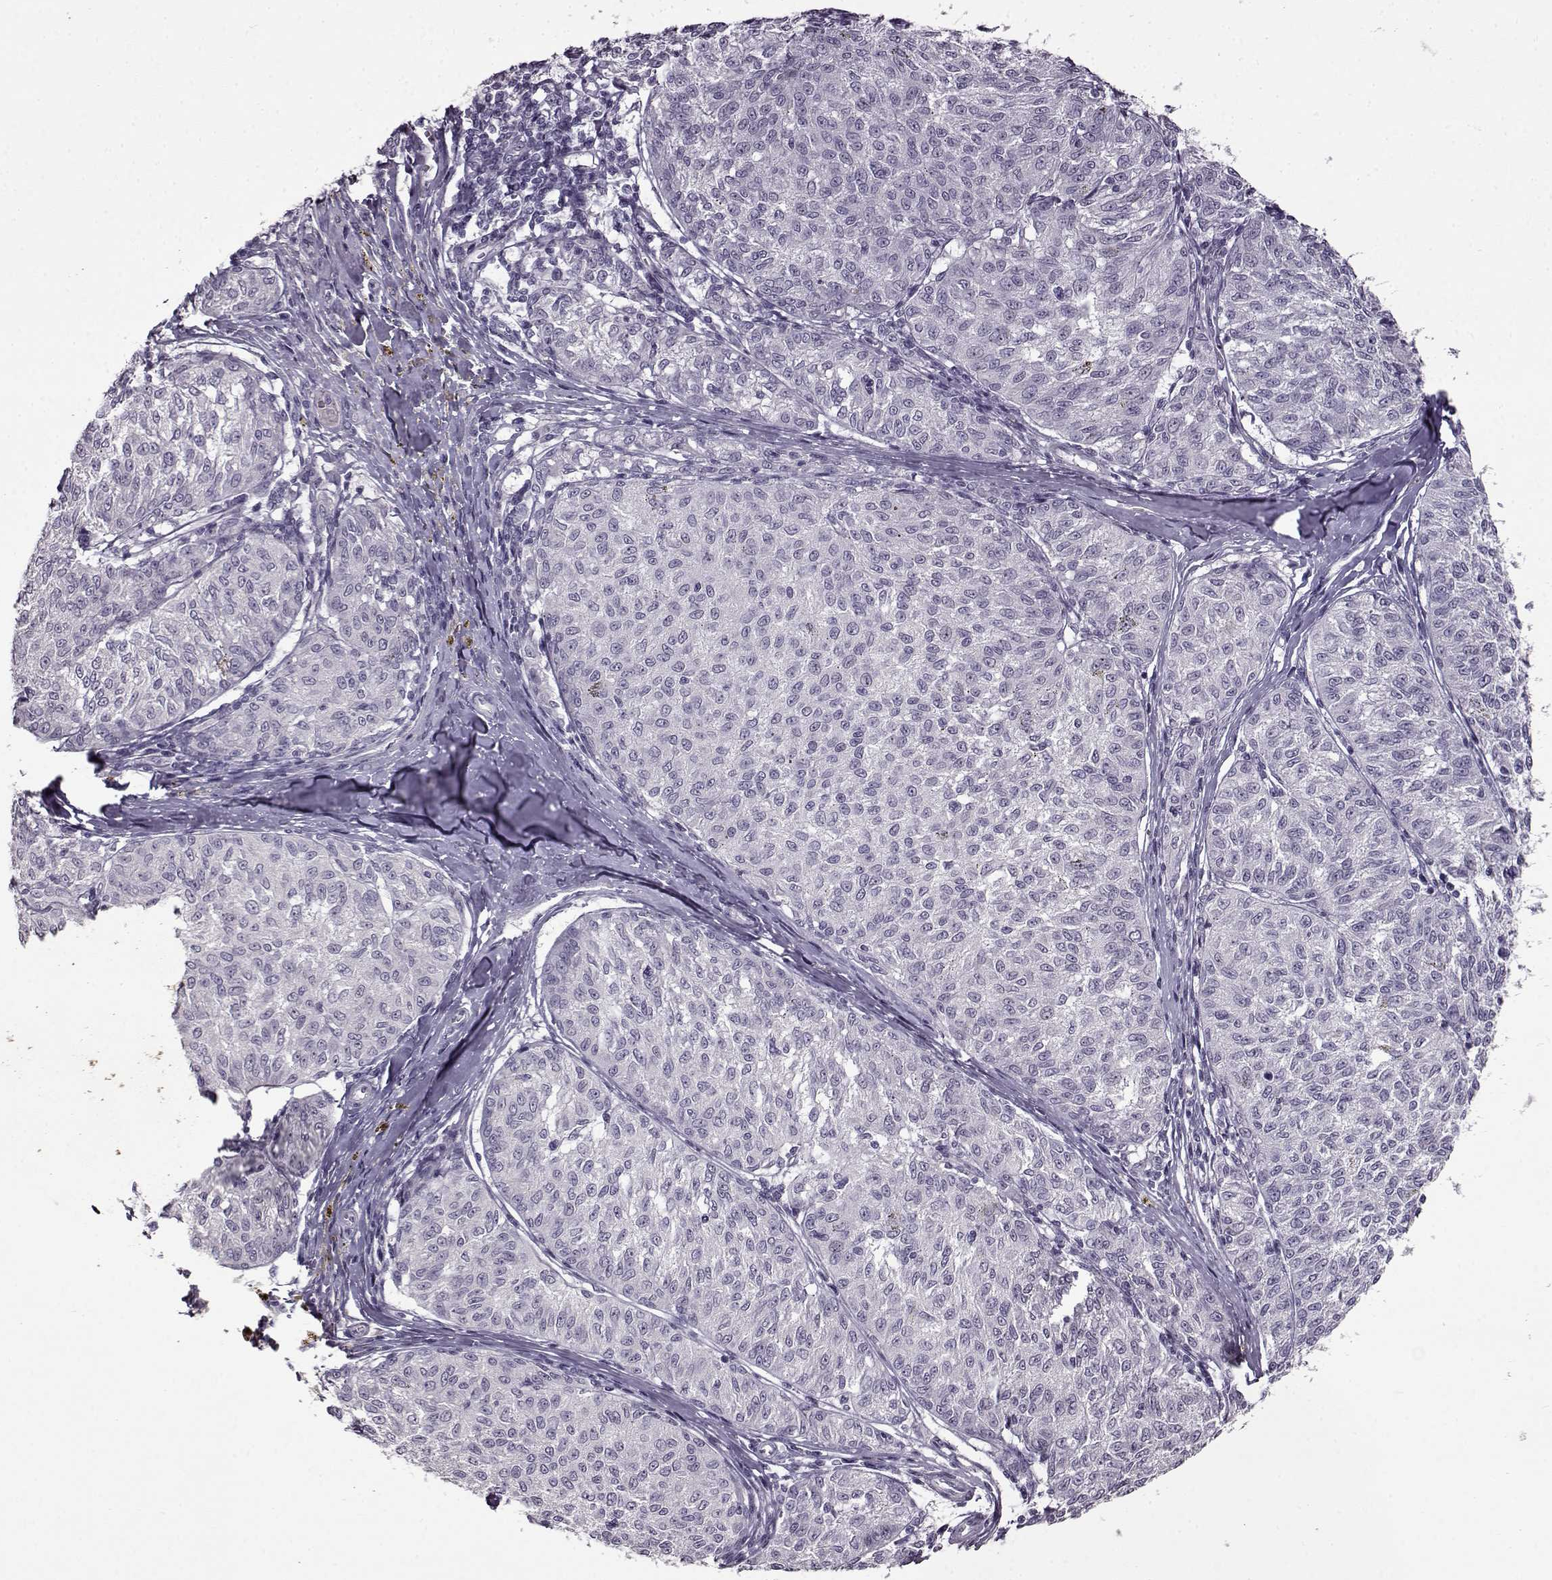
{"staining": {"intensity": "negative", "quantity": "none", "location": "none"}, "tissue": "melanoma", "cell_type": "Tumor cells", "image_type": "cancer", "snomed": [{"axis": "morphology", "description": "Malignant melanoma, NOS"}, {"axis": "topography", "description": "Skin"}], "caption": "Immunohistochemistry (IHC) micrograph of human melanoma stained for a protein (brown), which demonstrates no positivity in tumor cells.", "gene": "FSHB", "patient": {"sex": "female", "age": 72}}